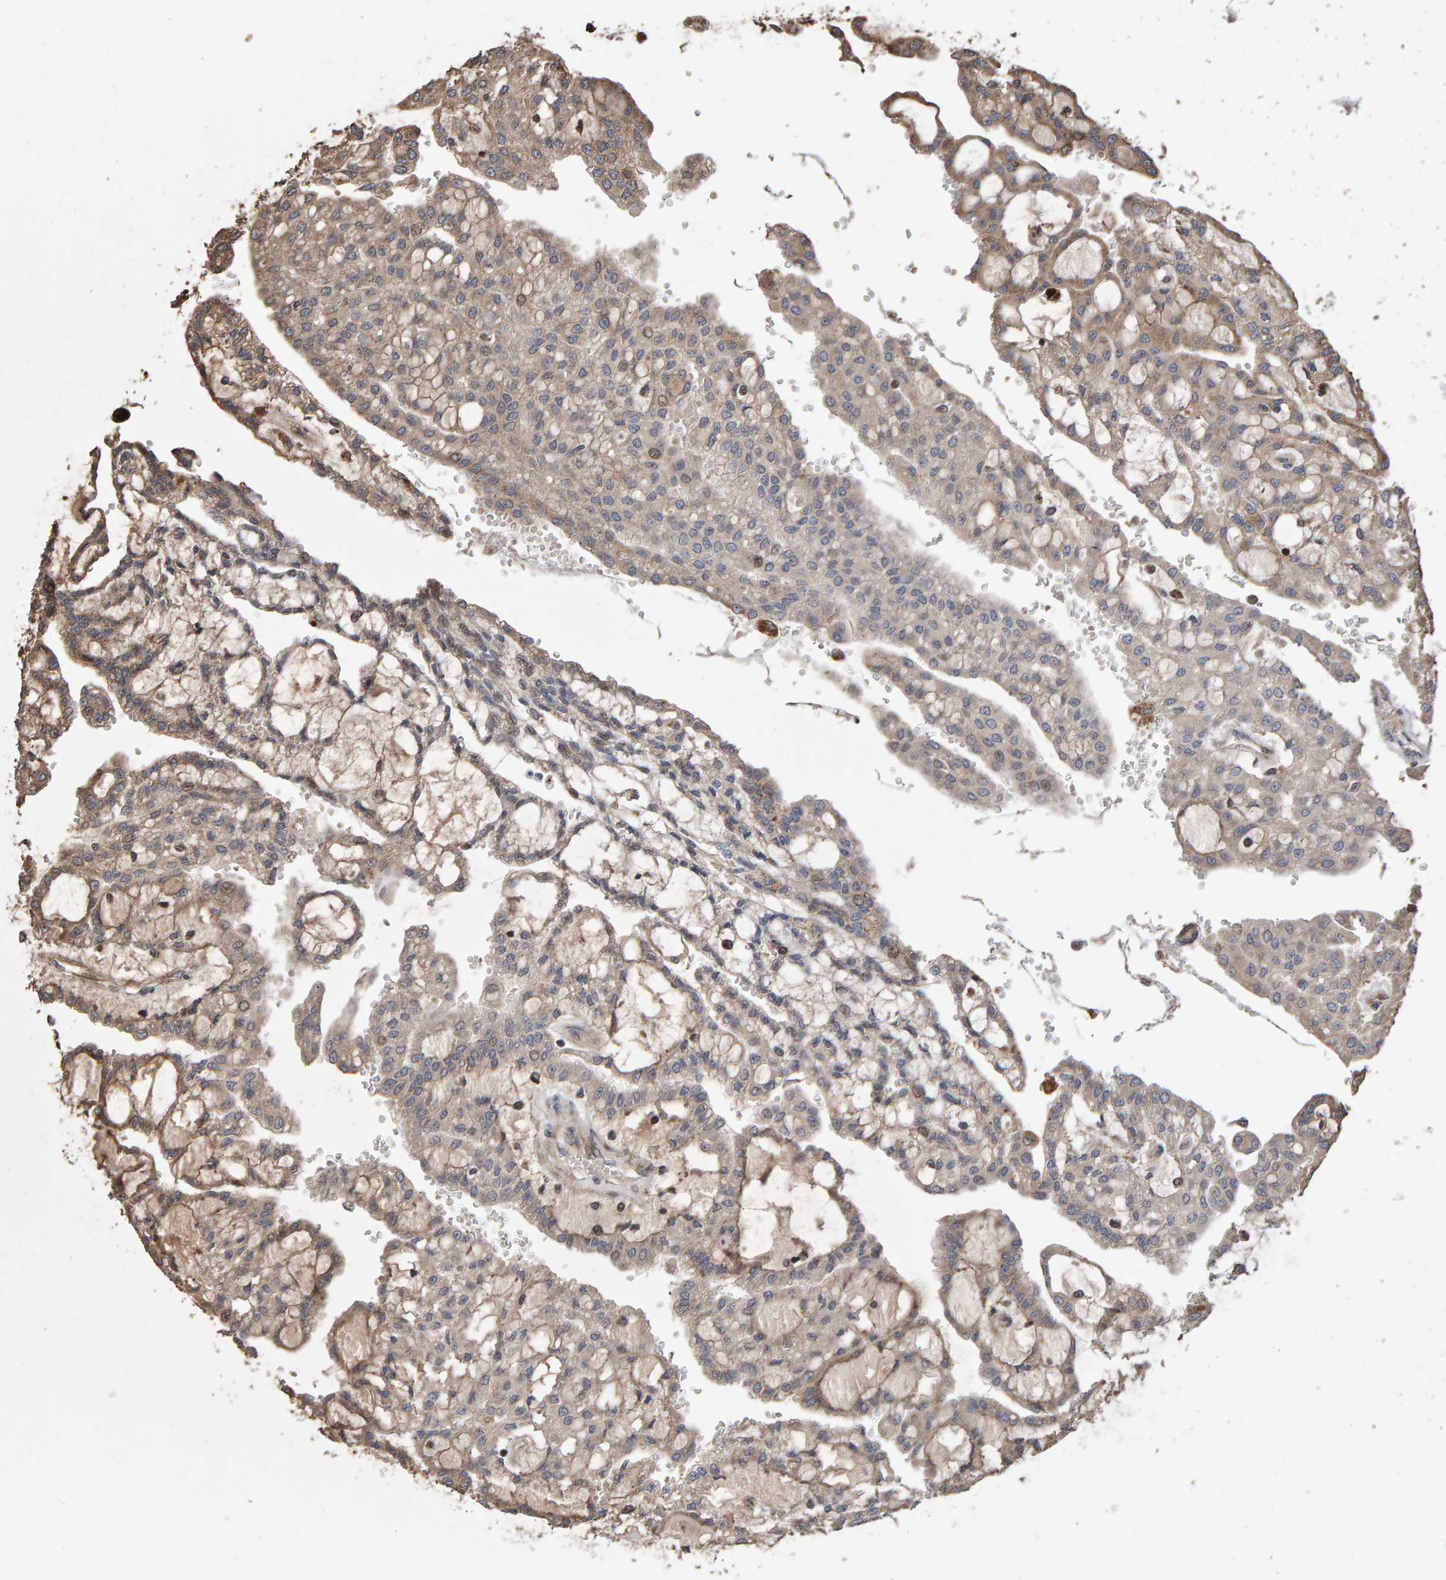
{"staining": {"intensity": "weak", "quantity": "25%-75%", "location": "cytoplasmic/membranous"}, "tissue": "renal cancer", "cell_type": "Tumor cells", "image_type": "cancer", "snomed": [{"axis": "morphology", "description": "Adenocarcinoma, NOS"}, {"axis": "topography", "description": "Kidney"}], "caption": "Protein expression analysis of adenocarcinoma (renal) exhibits weak cytoplasmic/membranous expression in approximately 25%-75% of tumor cells.", "gene": "OSBP2", "patient": {"sex": "male", "age": 63}}